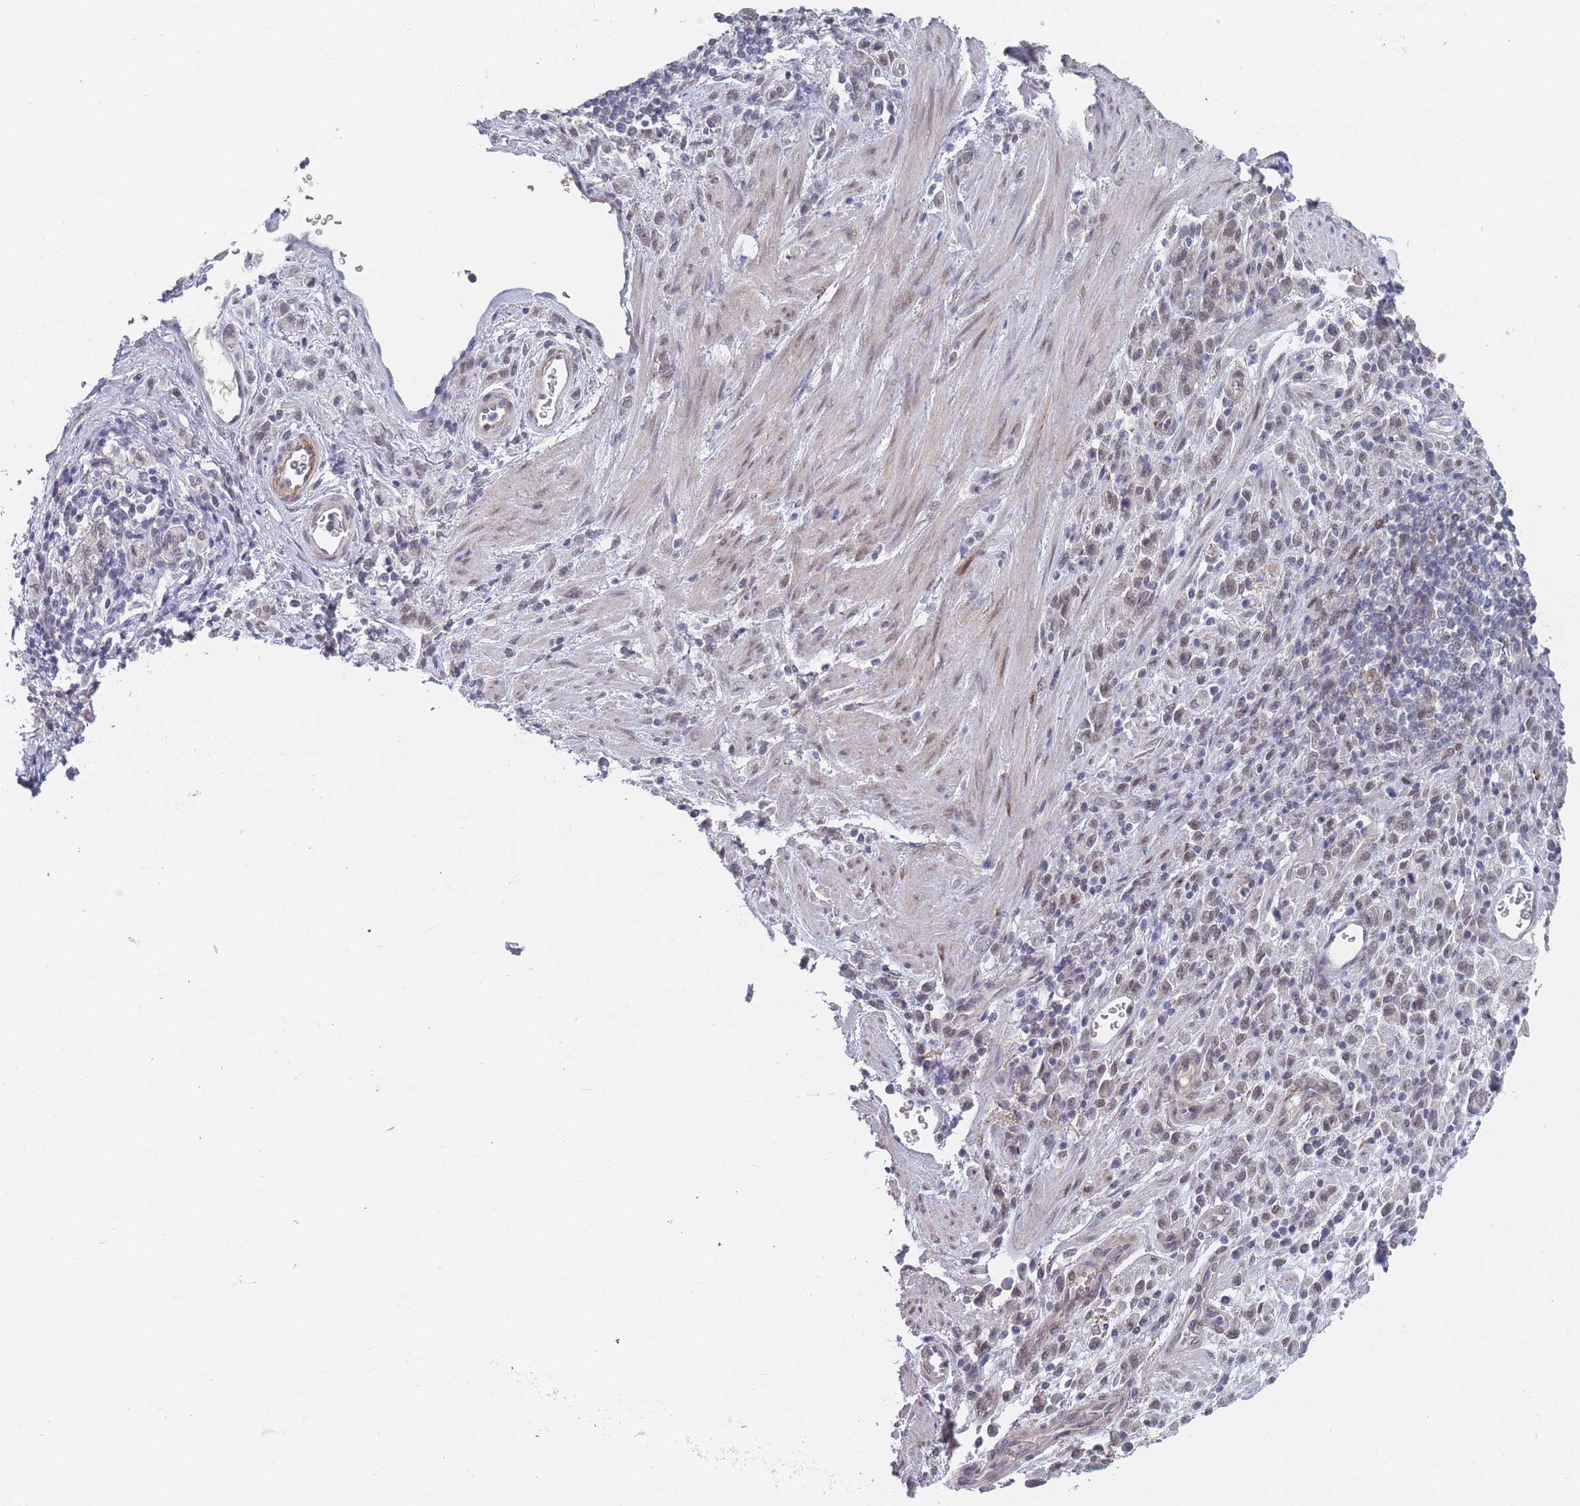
{"staining": {"intensity": "weak", "quantity": "25%-75%", "location": "nuclear"}, "tissue": "stomach cancer", "cell_type": "Tumor cells", "image_type": "cancer", "snomed": [{"axis": "morphology", "description": "Adenocarcinoma, NOS"}, {"axis": "topography", "description": "Stomach"}], "caption": "Adenocarcinoma (stomach) was stained to show a protein in brown. There is low levels of weak nuclear expression in approximately 25%-75% of tumor cells.", "gene": "ANKRD10", "patient": {"sex": "male", "age": 77}}